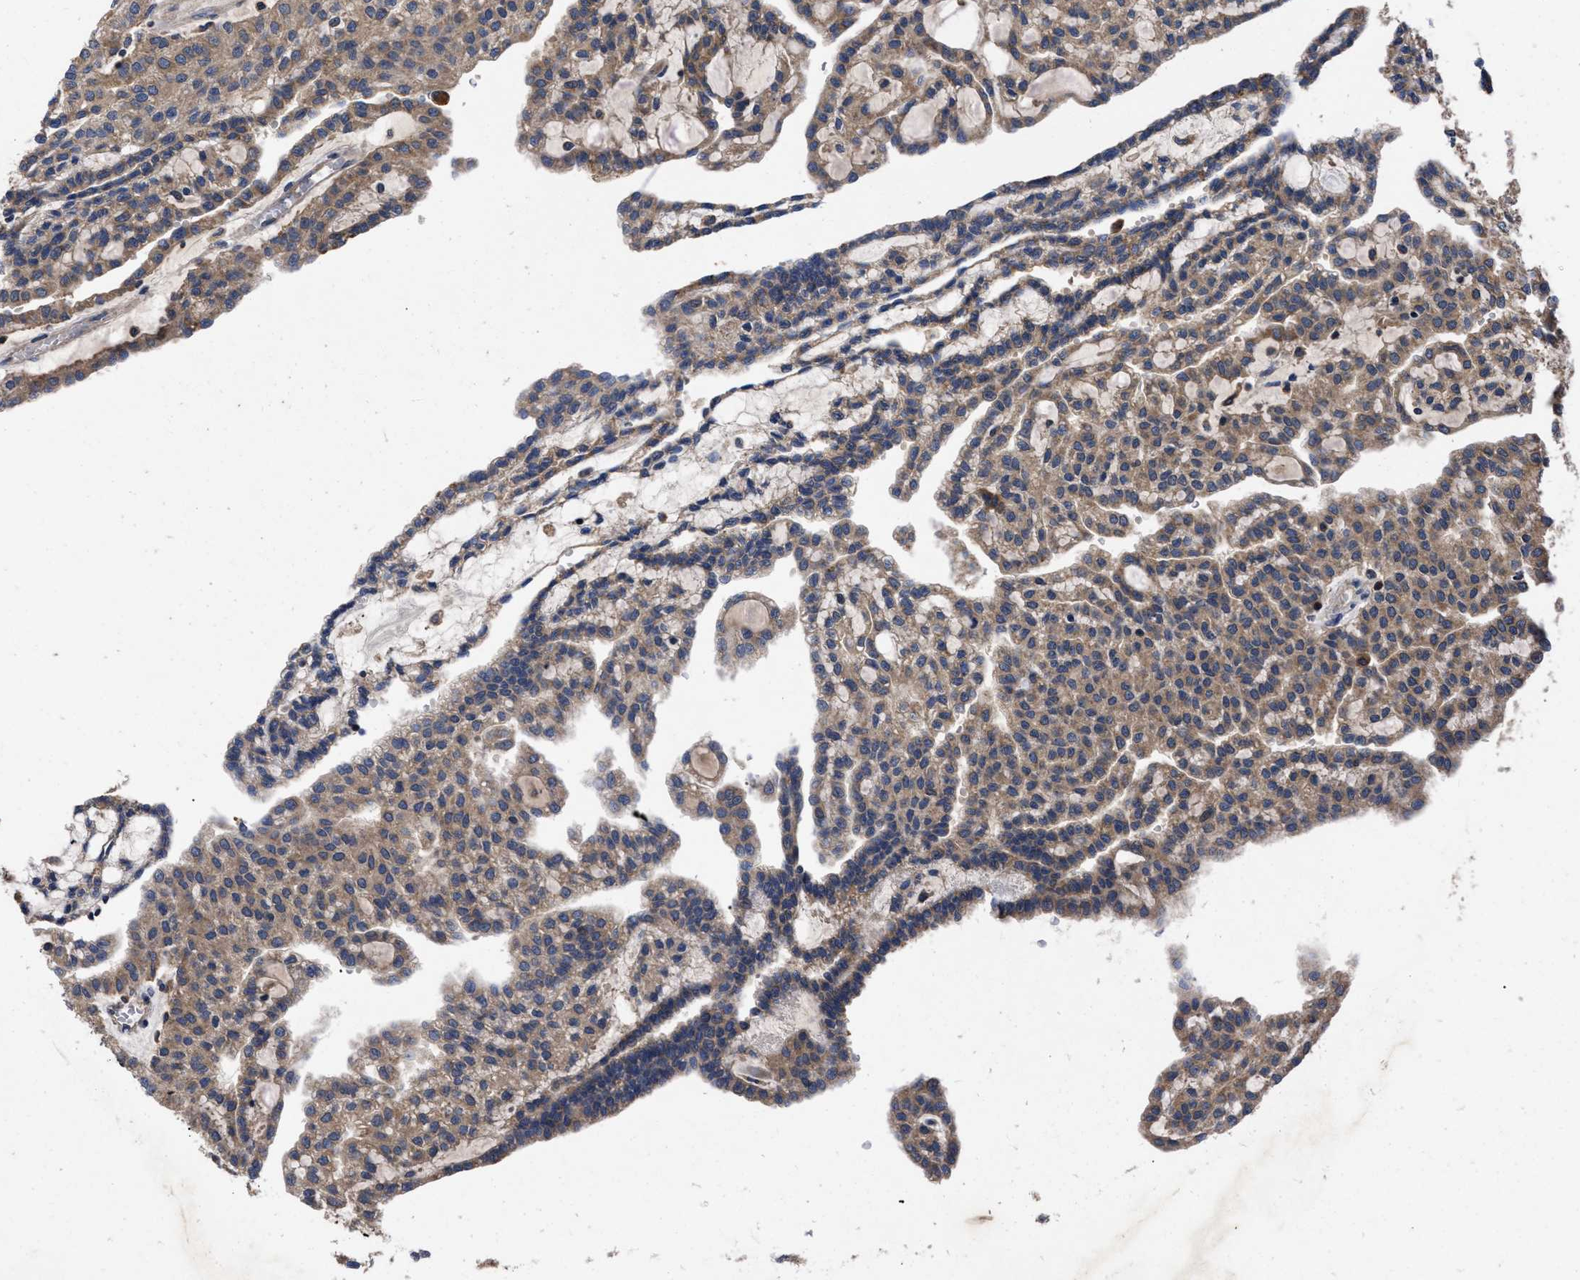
{"staining": {"intensity": "moderate", "quantity": ">75%", "location": "cytoplasmic/membranous"}, "tissue": "renal cancer", "cell_type": "Tumor cells", "image_type": "cancer", "snomed": [{"axis": "morphology", "description": "Adenocarcinoma, NOS"}, {"axis": "topography", "description": "Kidney"}], "caption": "Human adenocarcinoma (renal) stained with a protein marker displays moderate staining in tumor cells.", "gene": "LRRC3", "patient": {"sex": "male", "age": 63}}